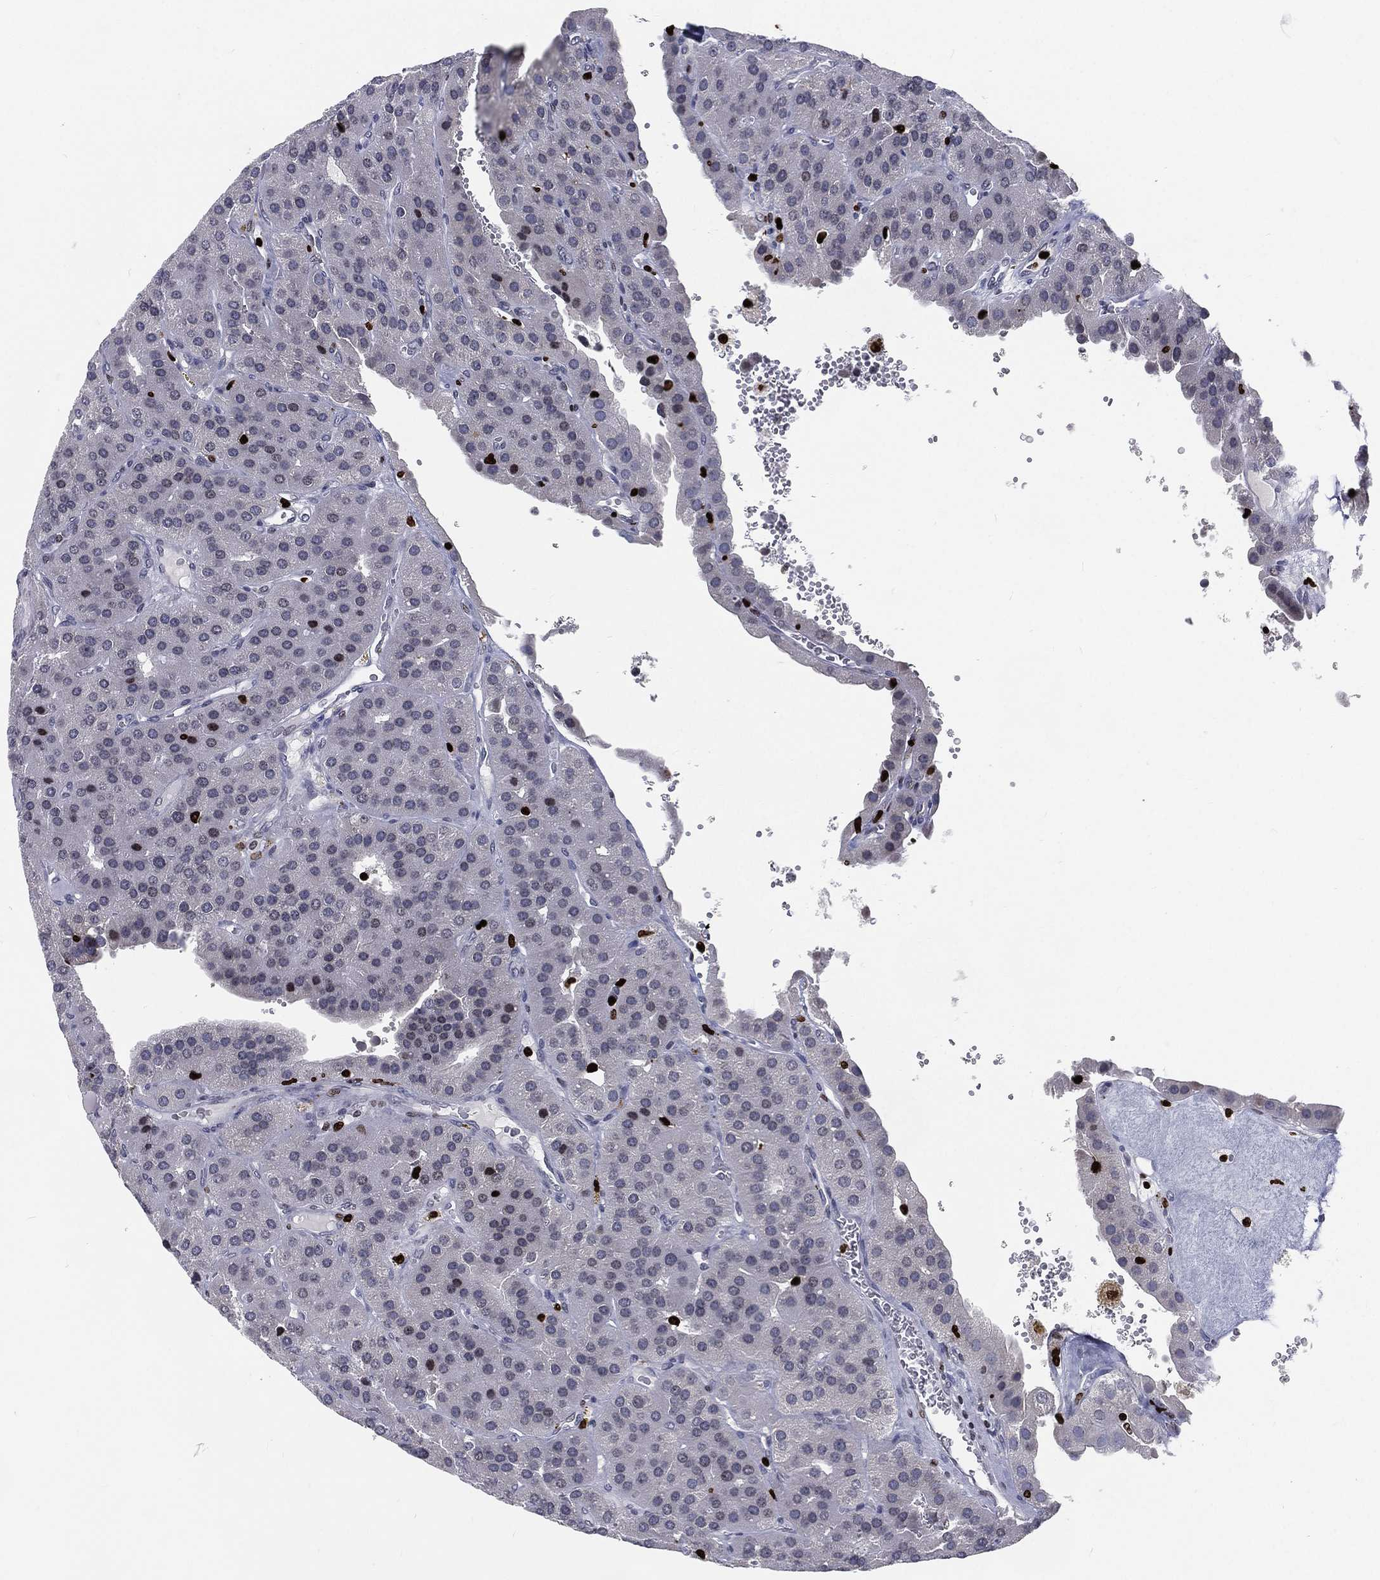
{"staining": {"intensity": "negative", "quantity": "none", "location": "none"}, "tissue": "parathyroid gland", "cell_type": "Glandular cells", "image_type": "normal", "snomed": [{"axis": "morphology", "description": "Normal tissue, NOS"}, {"axis": "morphology", "description": "Adenoma, NOS"}, {"axis": "topography", "description": "Parathyroid gland"}], "caption": "The immunohistochemistry (IHC) micrograph has no significant staining in glandular cells of parathyroid gland.", "gene": "MNDA", "patient": {"sex": "female", "age": 86}}